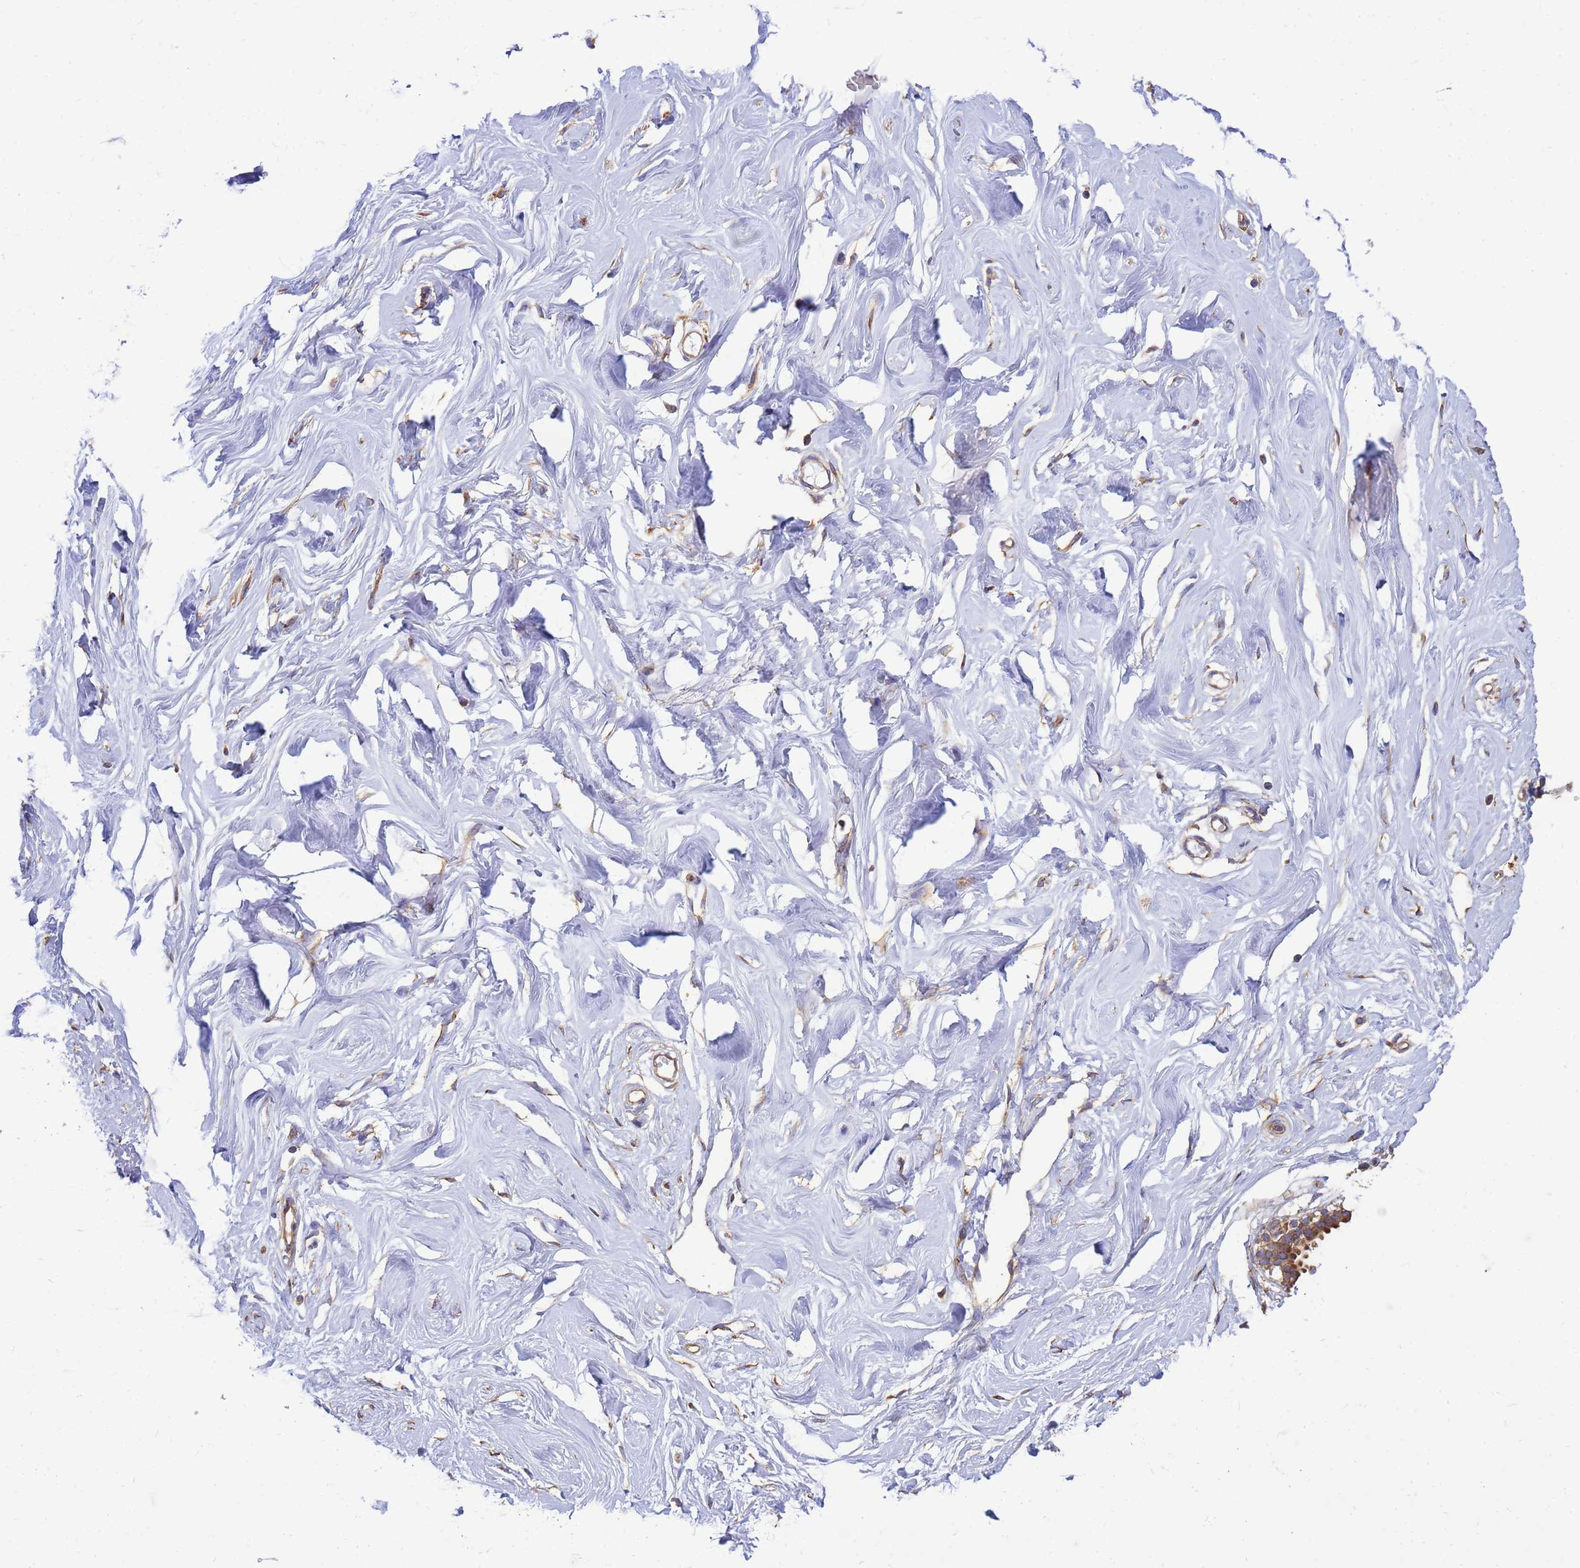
{"staining": {"intensity": "negative", "quantity": "none", "location": "none"}, "tissue": "breast", "cell_type": "Adipocytes", "image_type": "normal", "snomed": [{"axis": "morphology", "description": "Normal tissue, NOS"}, {"axis": "morphology", "description": "Adenoma, NOS"}, {"axis": "topography", "description": "Breast"}], "caption": "Histopathology image shows no significant protein staining in adipocytes of benign breast. Nuclei are stained in blue.", "gene": "ENSG00000198211", "patient": {"sex": "female", "age": 23}}